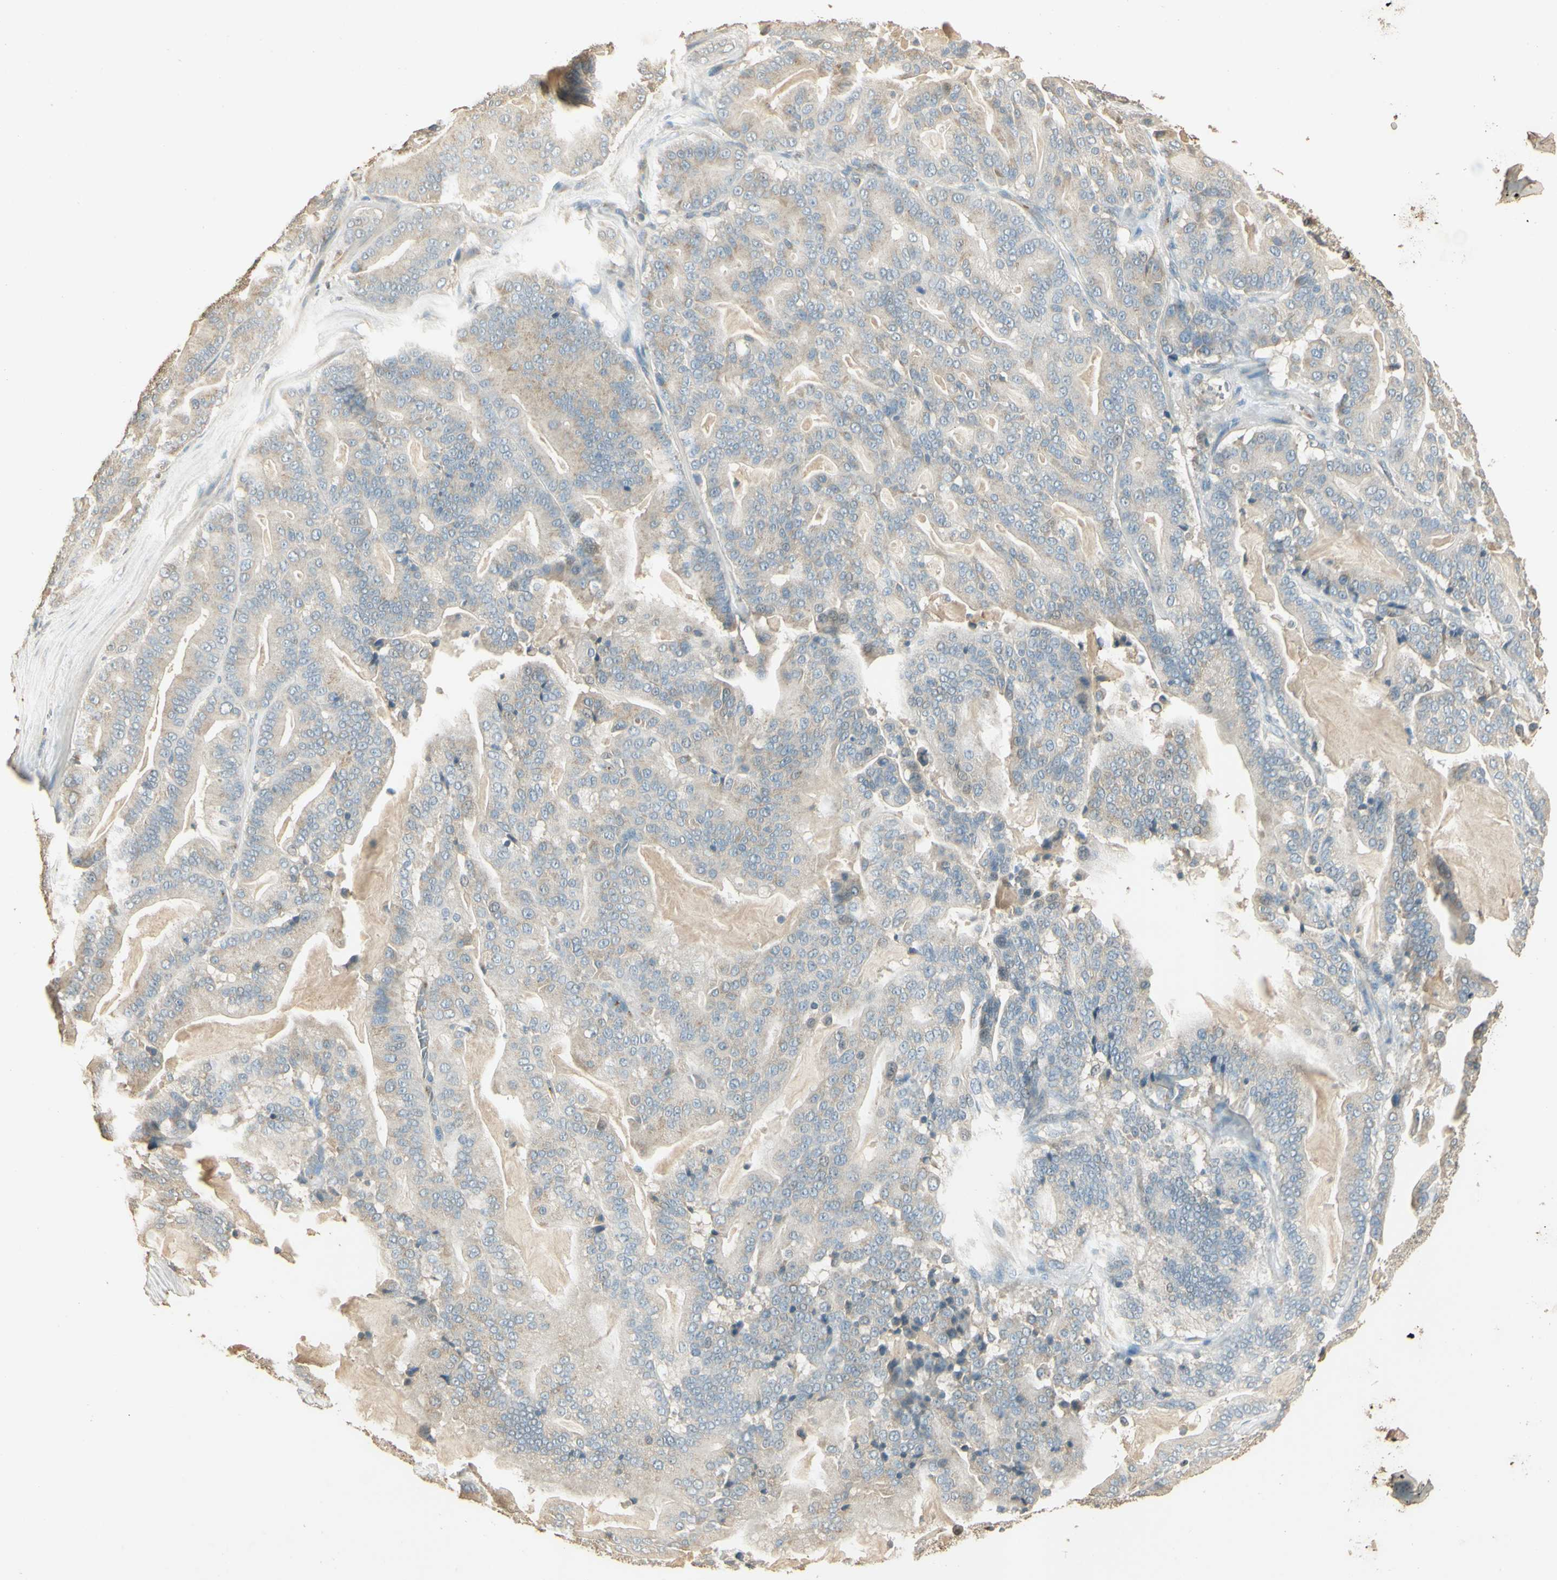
{"staining": {"intensity": "weak", "quantity": "25%-75%", "location": "cytoplasmic/membranous"}, "tissue": "pancreatic cancer", "cell_type": "Tumor cells", "image_type": "cancer", "snomed": [{"axis": "morphology", "description": "Adenocarcinoma, NOS"}, {"axis": "topography", "description": "Pancreas"}], "caption": "A micrograph of human pancreatic adenocarcinoma stained for a protein reveals weak cytoplasmic/membranous brown staining in tumor cells. Using DAB (3,3'-diaminobenzidine) (brown) and hematoxylin (blue) stains, captured at high magnification using brightfield microscopy.", "gene": "UXS1", "patient": {"sex": "male", "age": 63}}